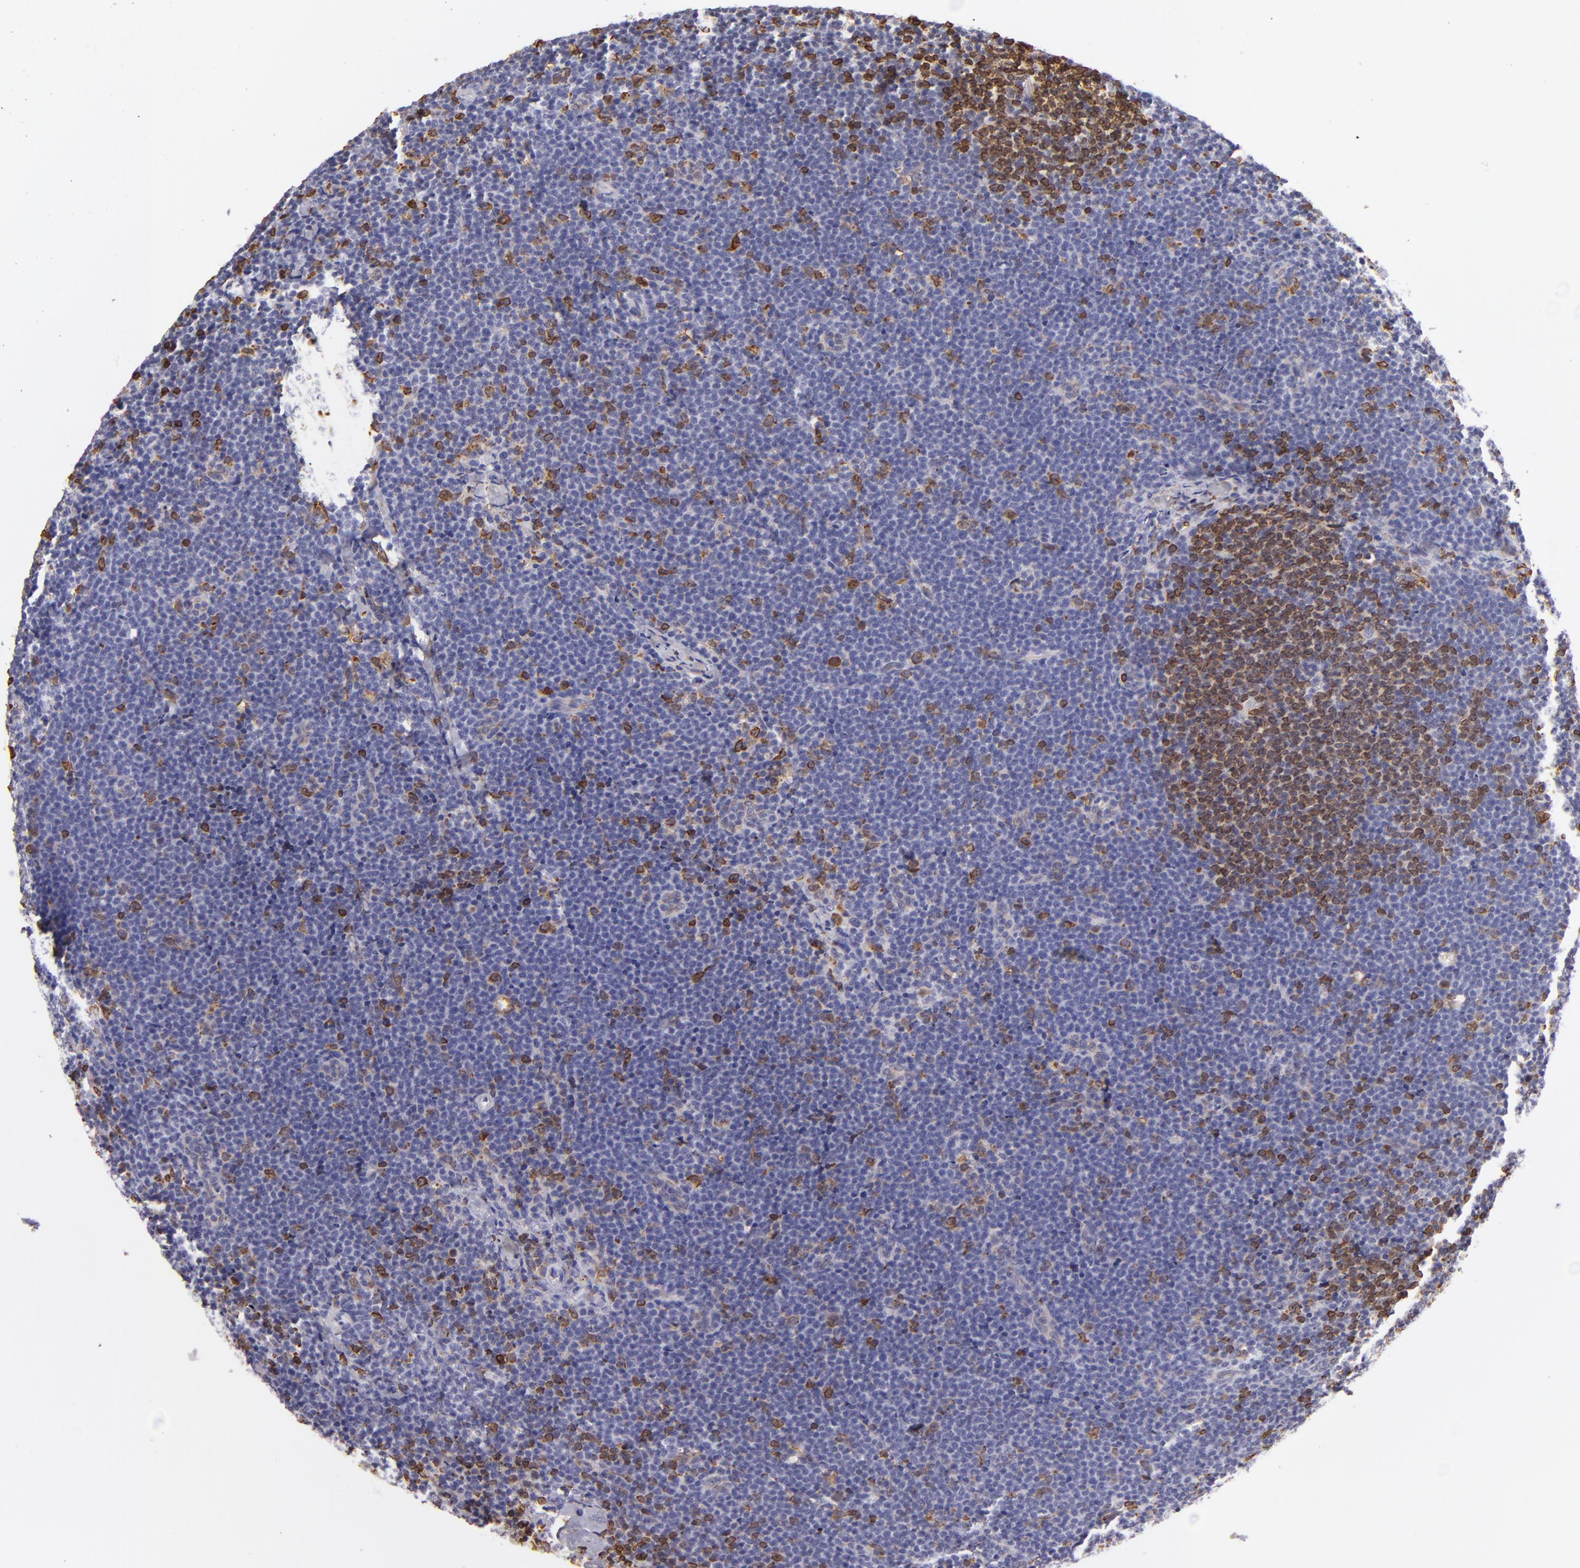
{"staining": {"intensity": "moderate", "quantity": "25%-75%", "location": "cytoplasmic/membranous"}, "tissue": "lymphoma", "cell_type": "Tumor cells", "image_type": "cancer", "snomed": [{"axis": "morphology", "description": "Malignant lymphoma, non-Hodgkin's type, High grade"}, {"axis": "topography", "description": "Lymph node"}], "caption": "The image exhibits a brown stain indicating the presence of a protein in the cytoplasmic/membranous of tumor cells in lymphoma. (DAB IHC, brown staining for protein, blue staining for nuclei).", "gene": "CD74", "patient": {"sex": "female", "age": 58}}